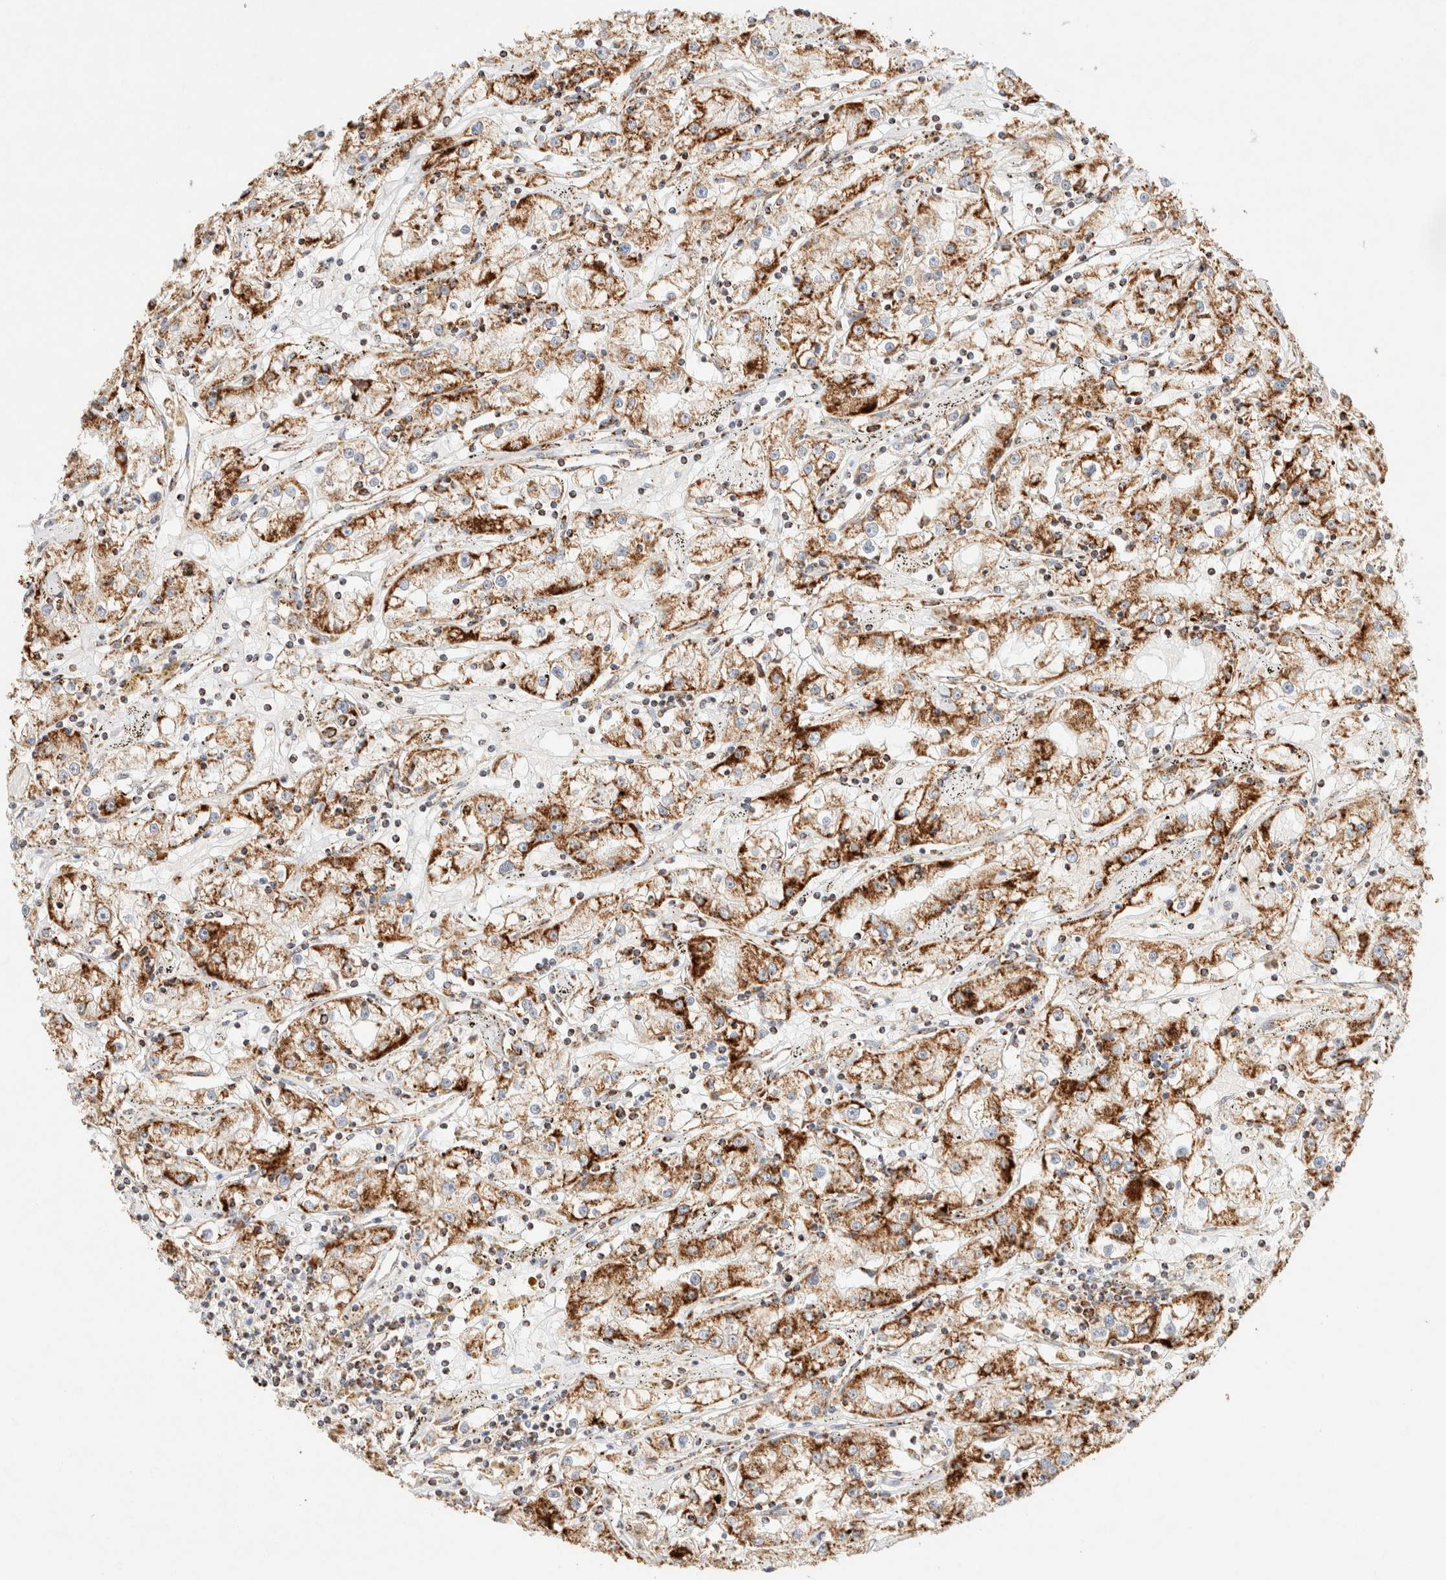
{"staining": {"intensity": "strong", "quantity": "25%-75%", "location": "cytoplasmic/membranous"}, "tissue": "renal cancer", "cell_type": "Tumor cells", "image_type": "cancer", "snomed": [{"axis": "morphology", "description": "Adenocarcinoma, NOS"}, {"axis": "topography", "description": "Kidney"}], "caption": "Adenocarcinoma (renal) was stained to show a protein in brown. There is high levels of strong cytoplasmic/membranous expression in about 25%-75% of tumor cells.", "gene": "PHB2", "patient": {"sex": "male", "age": 56}}